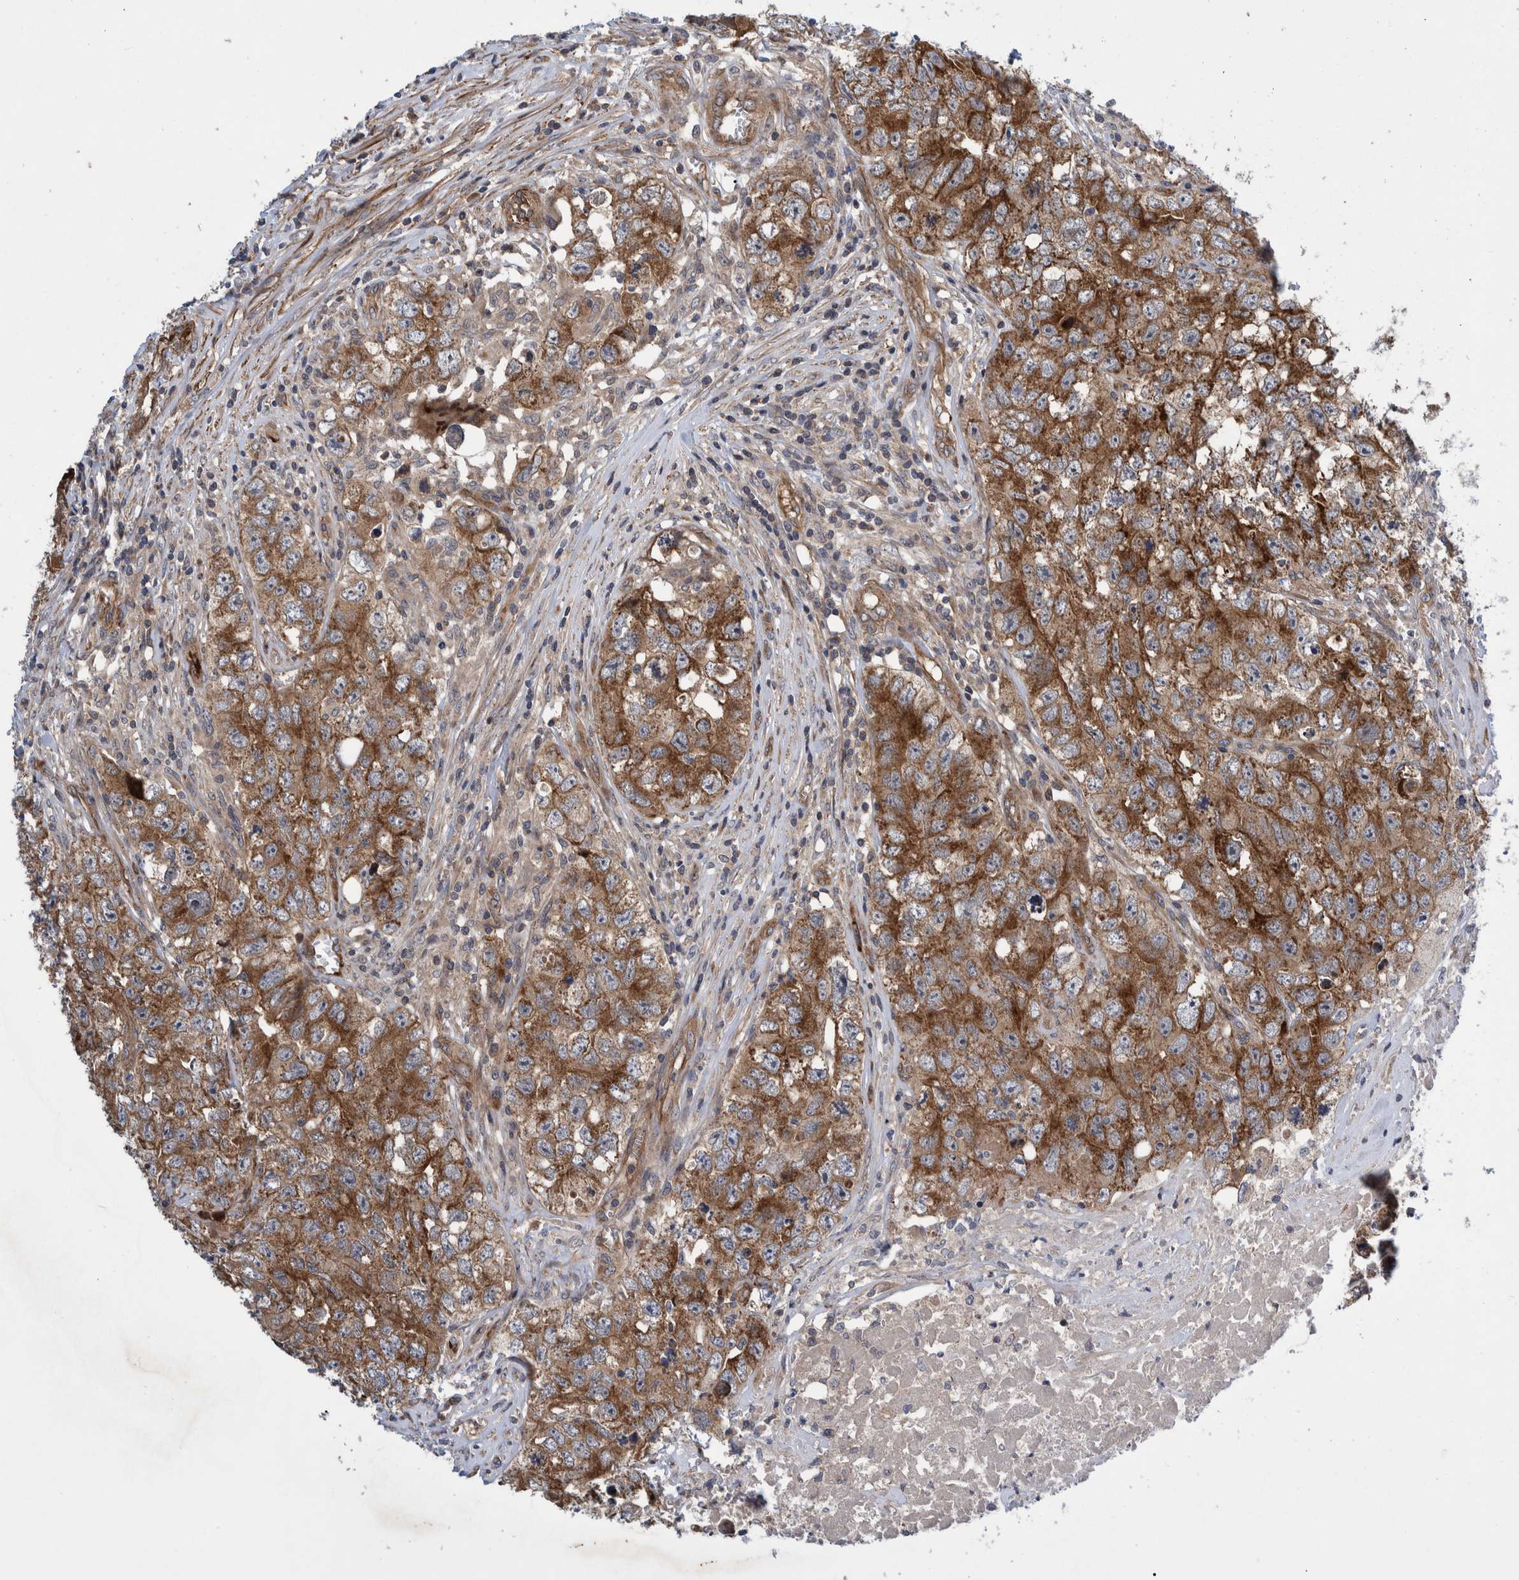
{"staining": {"intensity": "strong", "quantity": ">75%", "location": "cytoplasmic/membranous"}, "tissue": "testis cancer", "cell_type": "Tumor cells", "image_type": "cancer", "snomed": [{"axis": "morphology", "description": "Seminoma, NOS"}, {"axis": "morphology", "description": "Carcinoma, Embryonal, NOS"}, {"axis": "topography", "description": "Testis"}], "caption": "Testis seminoma stained with DAB immunohistochemistry (IHC) exhibits high levels of strong cytoplasmic/membranous staining in about >75% of tumor cells.", "gene": "GRPEL2", "patient": {"sex": "male", "age": 43}}